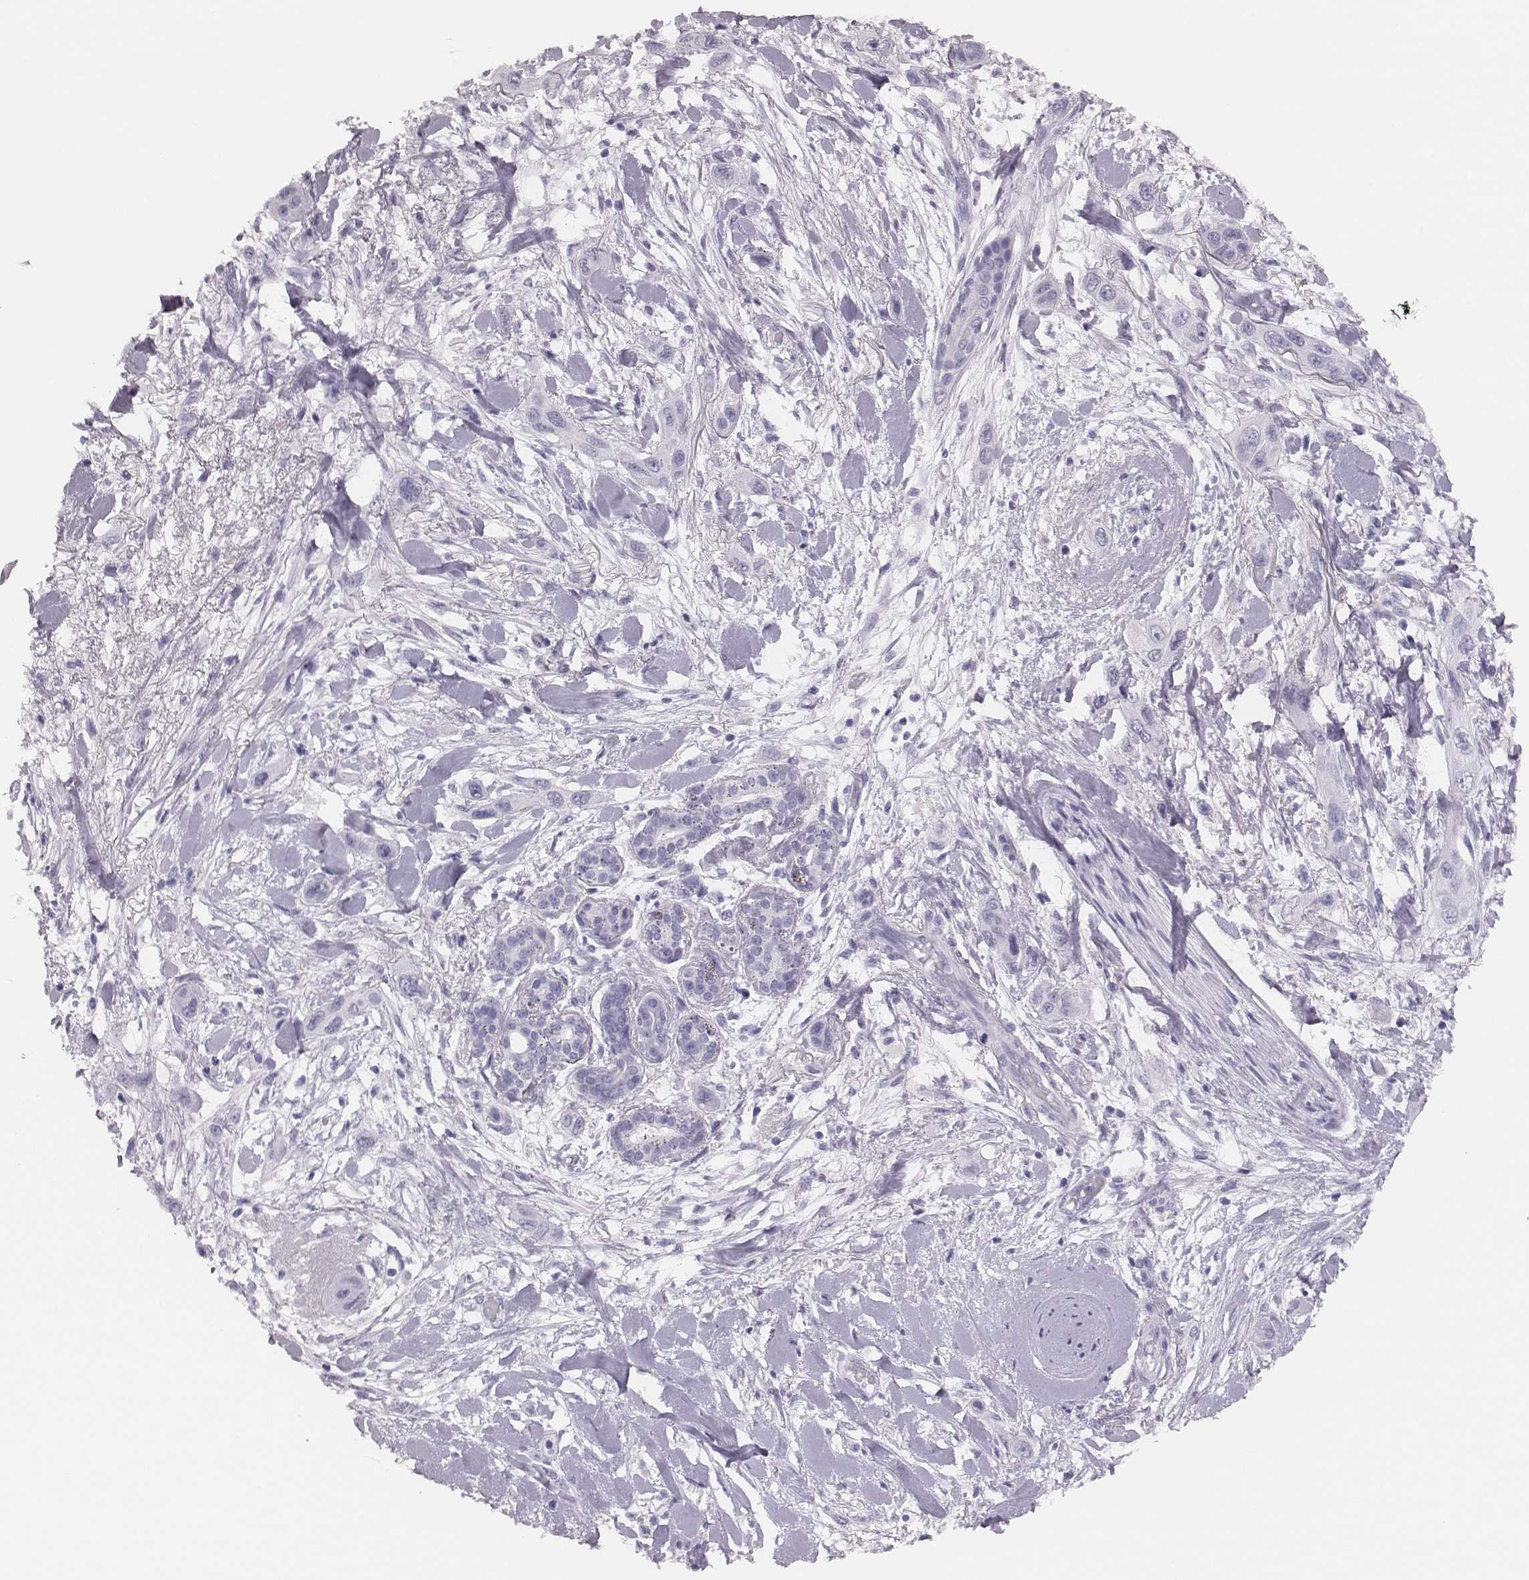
{"staining": {"intensity": "negative", "quantity": "none", "location": "none"}, "tissue": "skin cancer", "cell_type": "Tumor cells", "image_type": "cancer", "snomed": [{"axis": "morphology", "description": "Squamous cell carcinoma, NOS"}, {"axis": "topography", "description": "Skin"}], "caption": "The micrograph exhibits no significant positivity in tumor cells of skin cancer (squamous cell carcinoma). (Brightfield microscopy of DAB (3,3'-diaminobenzidine) immunohistochemistry at high magnification).", "gene": "H1-6", "patient": {"sex": "male", "age": 79}}